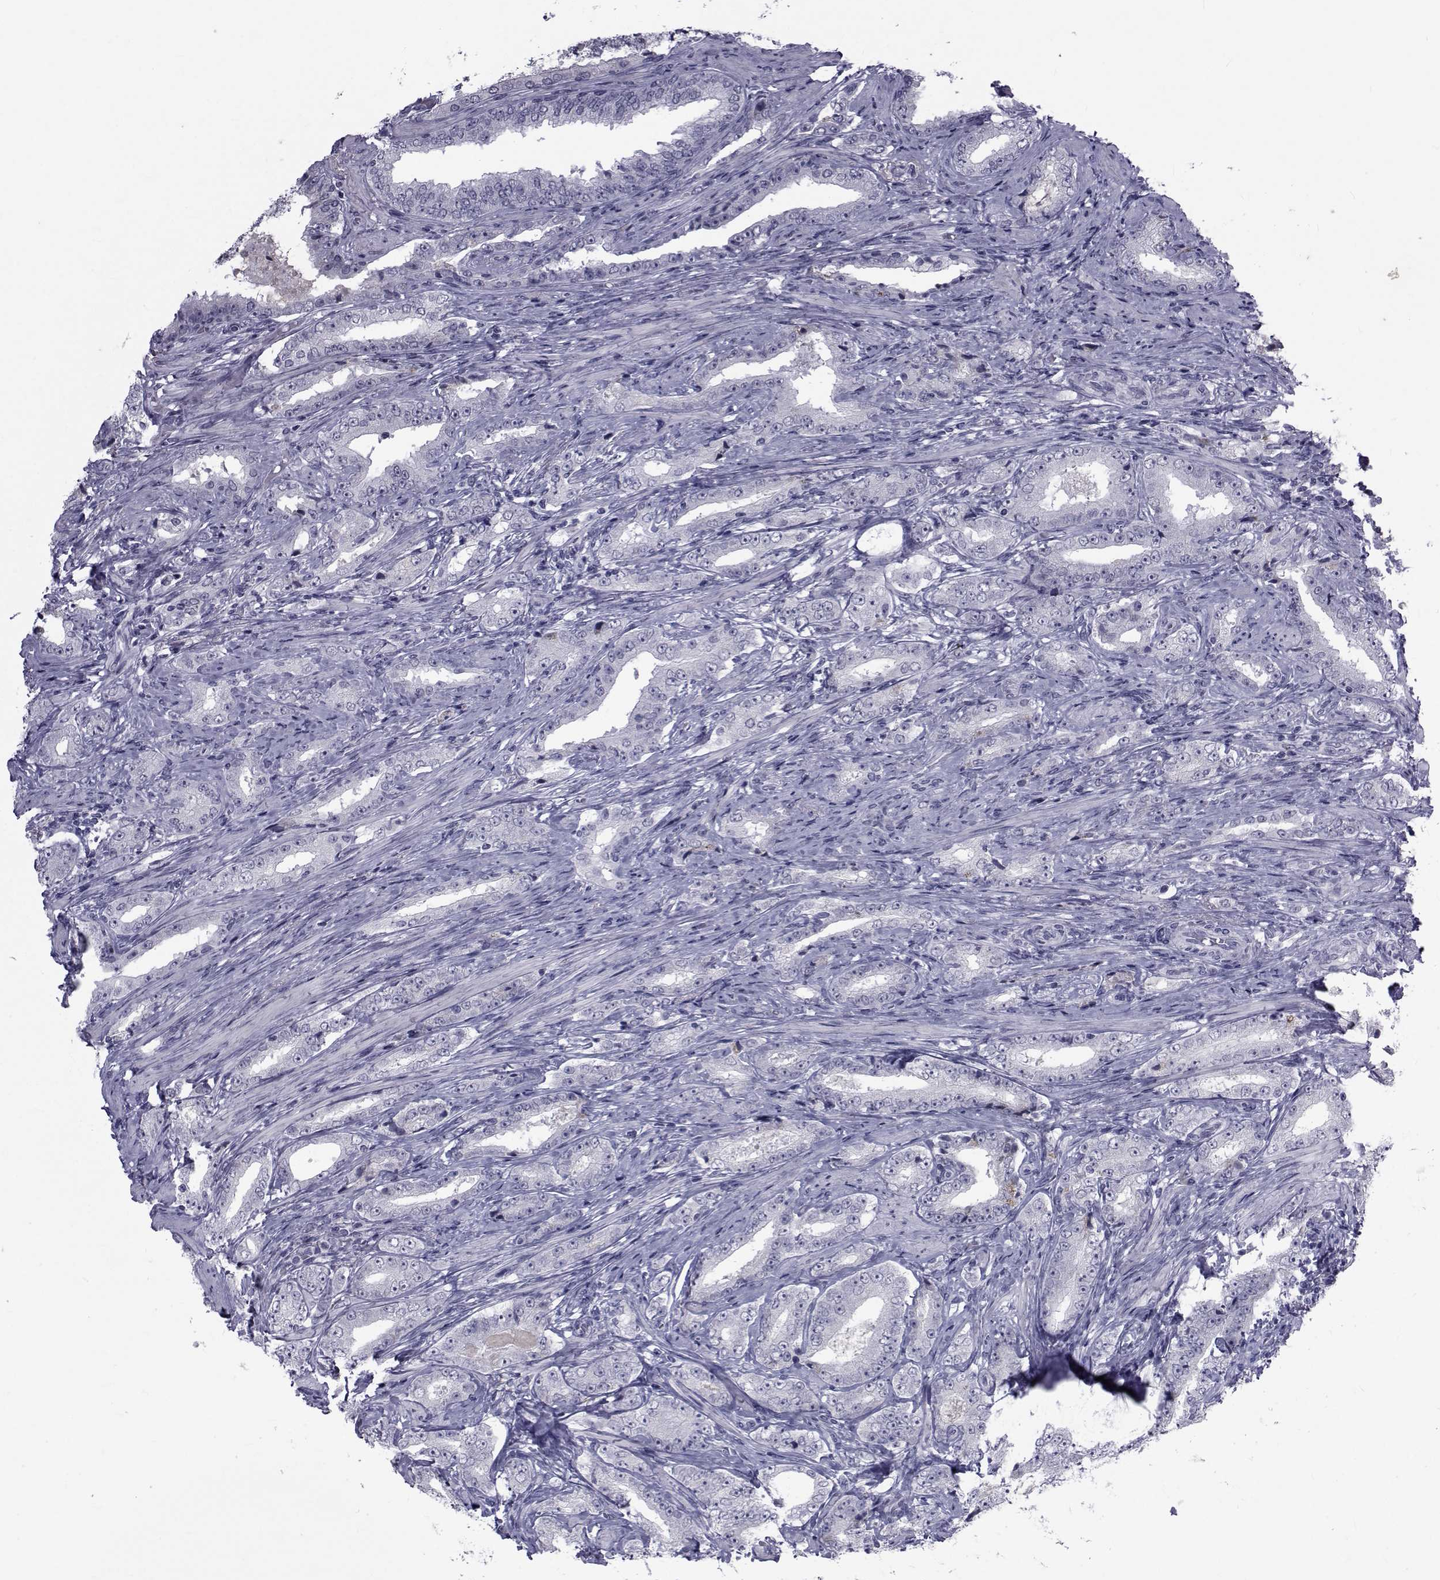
{"staining": {"intensity": "negative", "quantity": "none", "location": "none"}, "tissue": "prostate cancer", "cell_type": "Tumor cells", "image_type": "cancer", "snomed": [{"axis": "morphology", "description": "Adenocarcinoma, Low grade"}, {"axis": "topography", "description": "Prostate and seminal vesicle, NOS"}], "caption": "IHC histopathology image of prostate cancer stained for a protein (brown), which displays no expression in tumor cells.", "gene": "PAX2", "patient": {"sex": "male", "age": 61}}